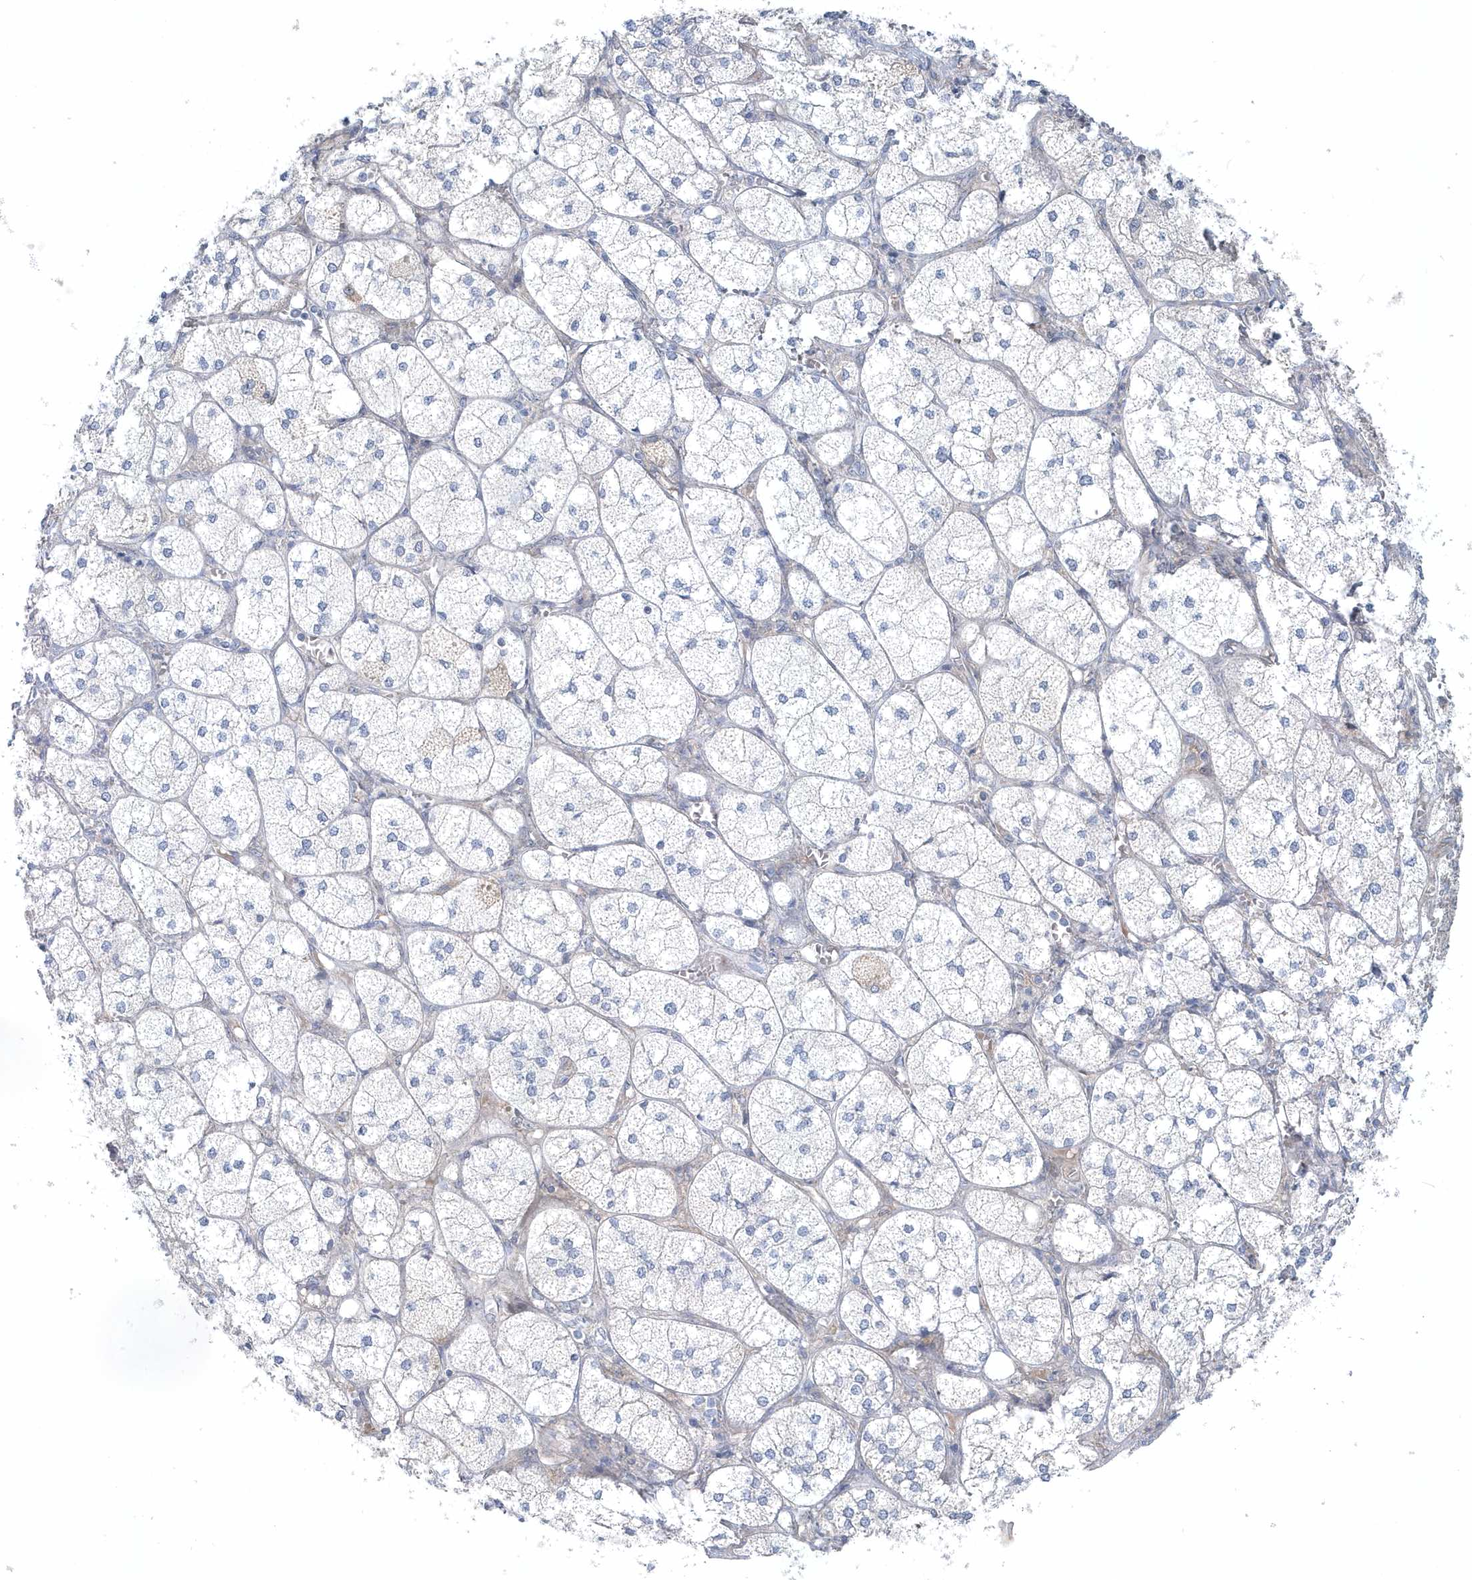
{"staining": {"intensity": "weak", "quantity": "<25%", "location": "cytoplasmic/membranous"}, "tissue": "adrenal gland", "cell_type": "Glandular cells", "image_type": "normal", "snomed": [{"axis": "morphology", "description": "Normal tissue, NOS"}, {"axis": "topography", "description": "Adrenal gland"}], "caption": "IHC of unremarkable adrenal gland exhibits no staining in glandular cells. (DAB (3,3'-diaminobenzidine) IHC with hematoxylin counter stain).", "gene": "GPR152", "patient": {"sex": "female", "age": 61}}